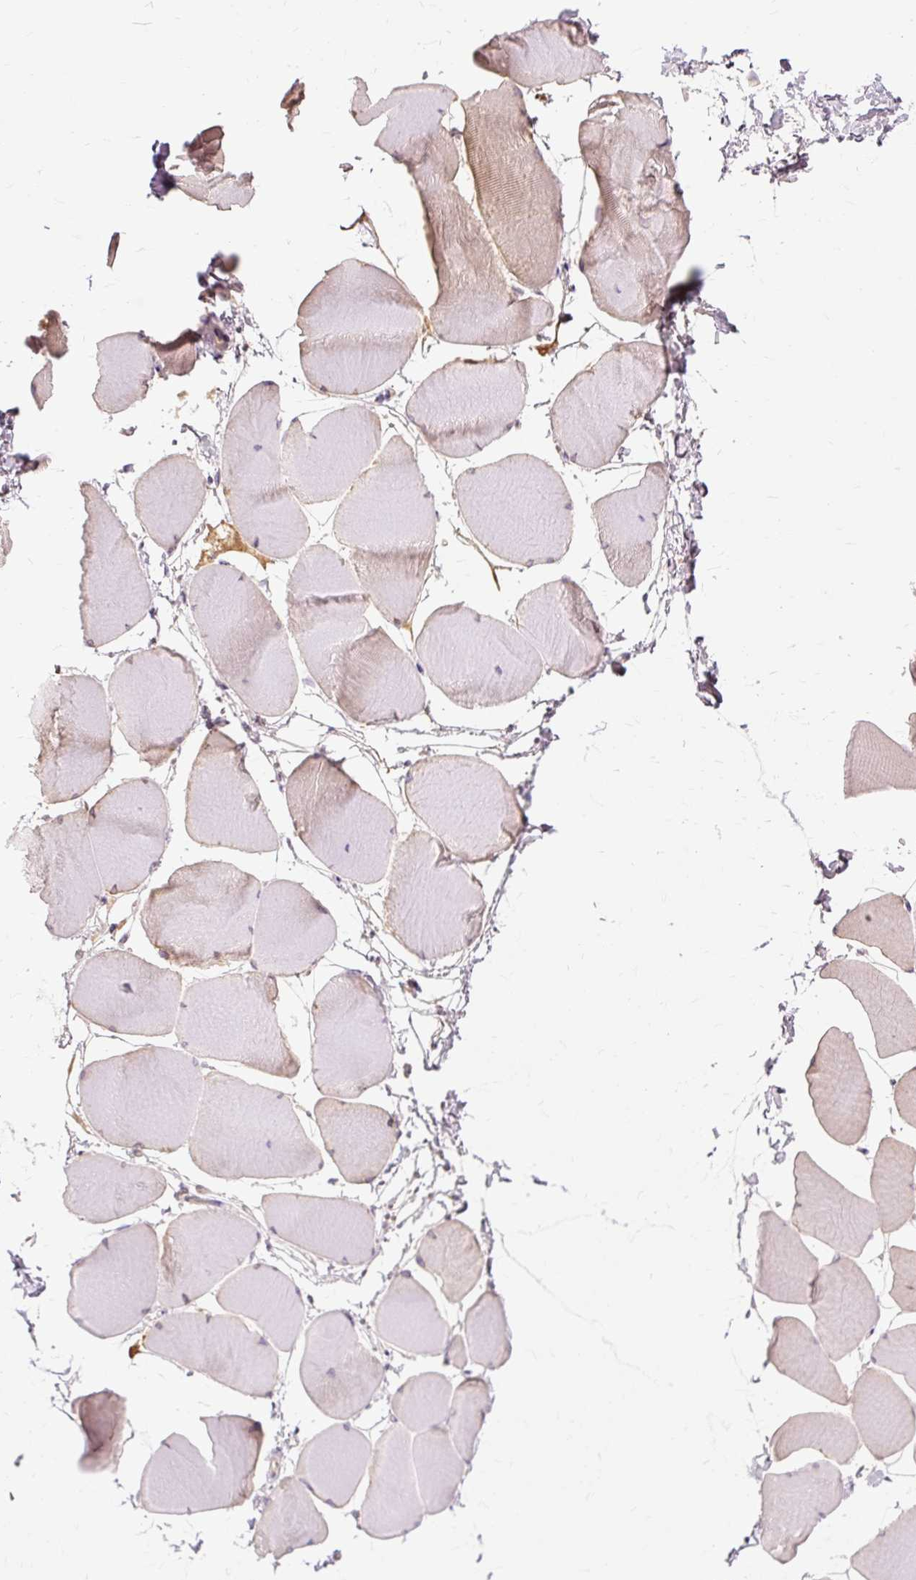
{"staining": {"intensity": "weak", "quantity": "25%-75%", "location": "cytoplasmic/membranous"}, "tissue": "skeletal muscle", "cell_type": "Myocytes", "image_type": "normal", "snomed": [{"axis": "morphology", "description": "Normal tissue, NOS"}, {"axis": "topography", "description": "Skeletal muscle"}], "caption": "Immunohistochemistry staining of benign skeletal muscle, which exhibits low levels of weak cytoplasmic/membranous staining in approximately 25%-75% of myocytes indicating weak cytoplasmic/membranous protein staining. The staining was performed using DAB (brown) for protein detection and nuclei were counterstained in hematoxylin (blue).", "gene": "PDZD2", "patient": {"sex": "male", "age": 25}}